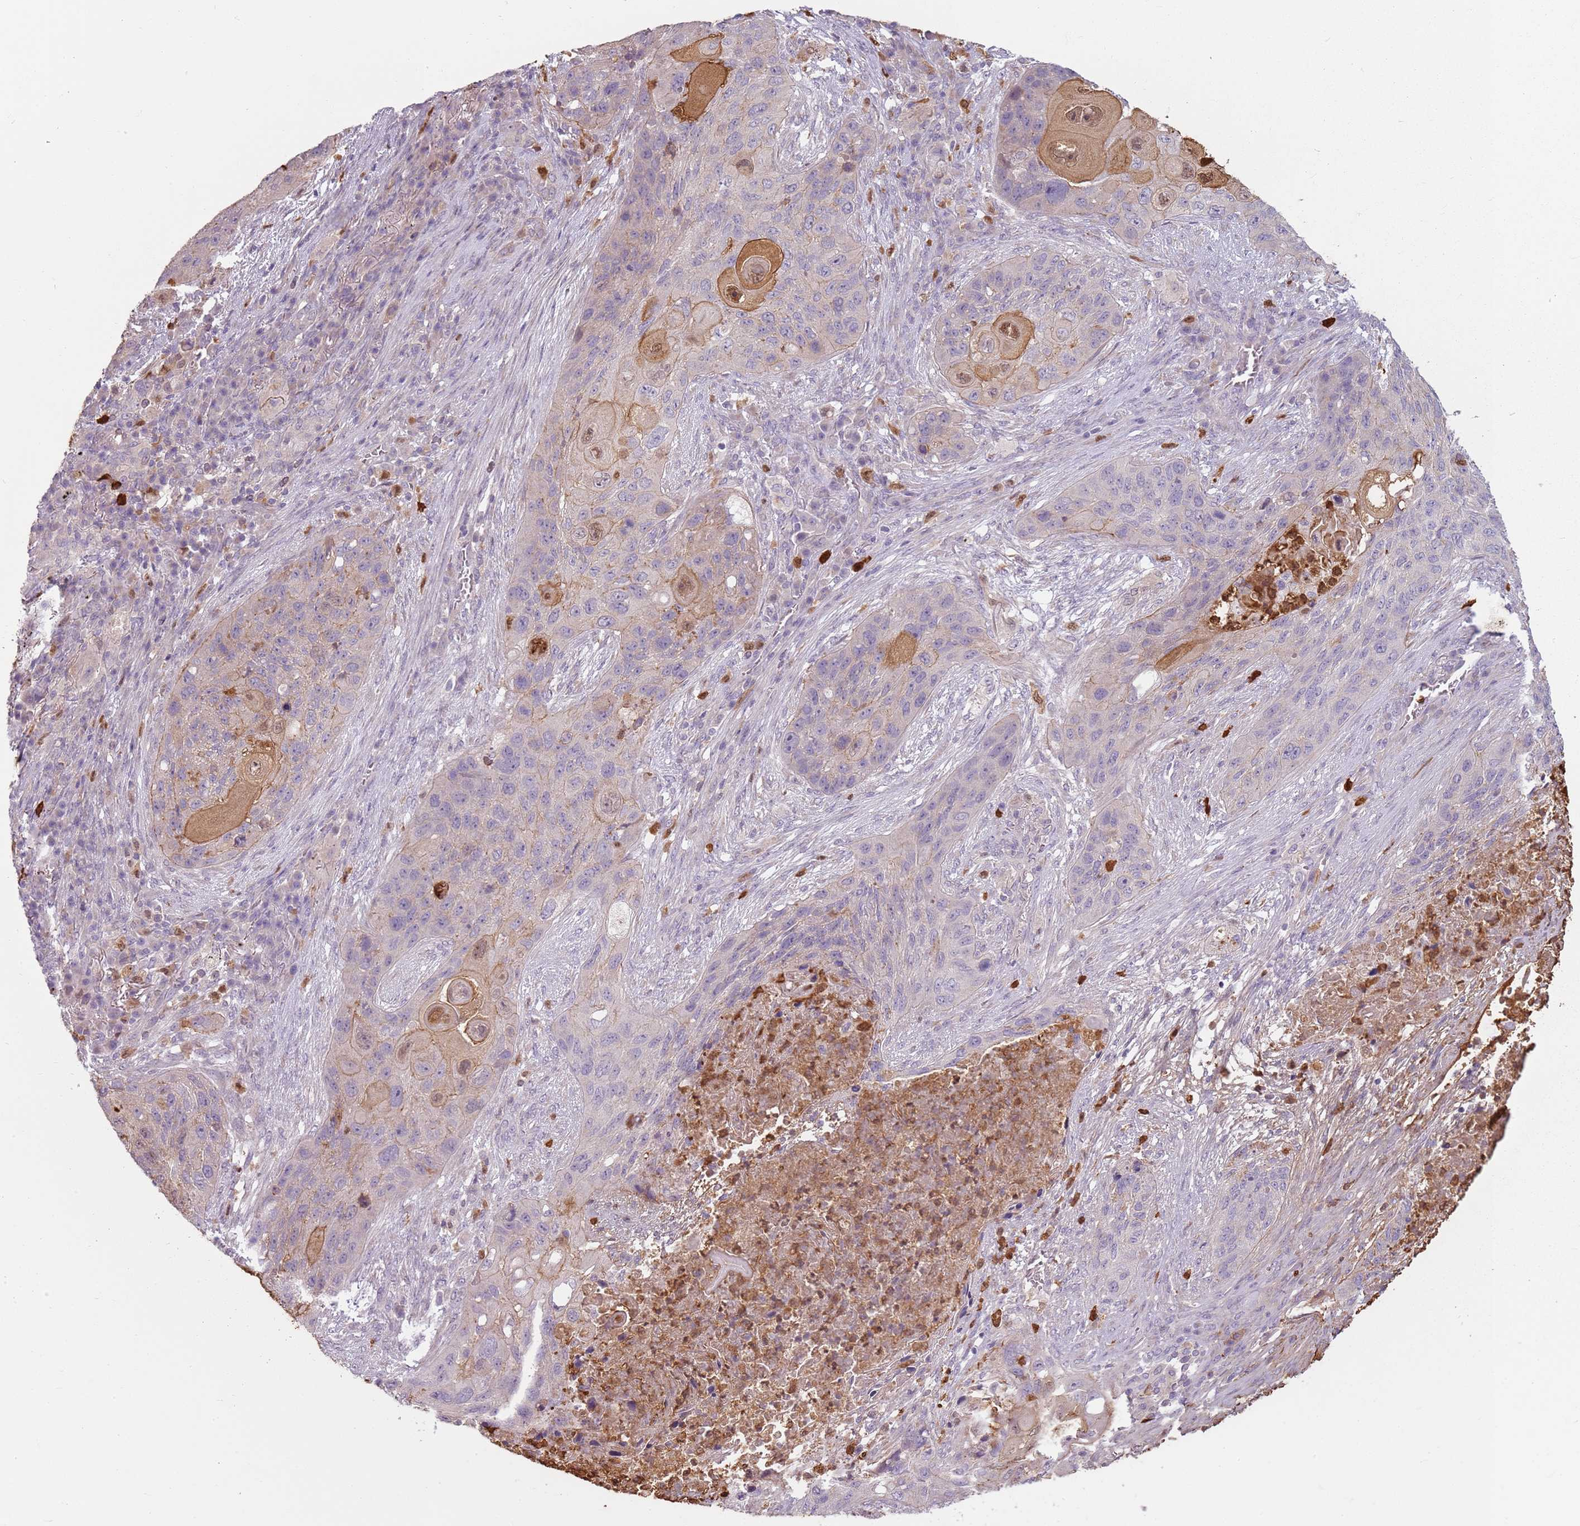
{"staining": {"intensity": "negative", "quantity": "none", "location": "none"}, "tissue": "lung cancer", "cell_type": "Tumor cells", "image_type": "cancer", "snomed": [{"axis": "morphology", "description": "Squamous cell carcinoma, NOS"}, {"axis": "topography", "description": "Lung"}], "caption": "The immunohistochemistry (IHC) photomicrograph has no significant staining in tumor cells of squamous cell carcinoma (lung) tissue.", "gene": "SPAG4", "patient": {"sex": "female", "age": 63}}